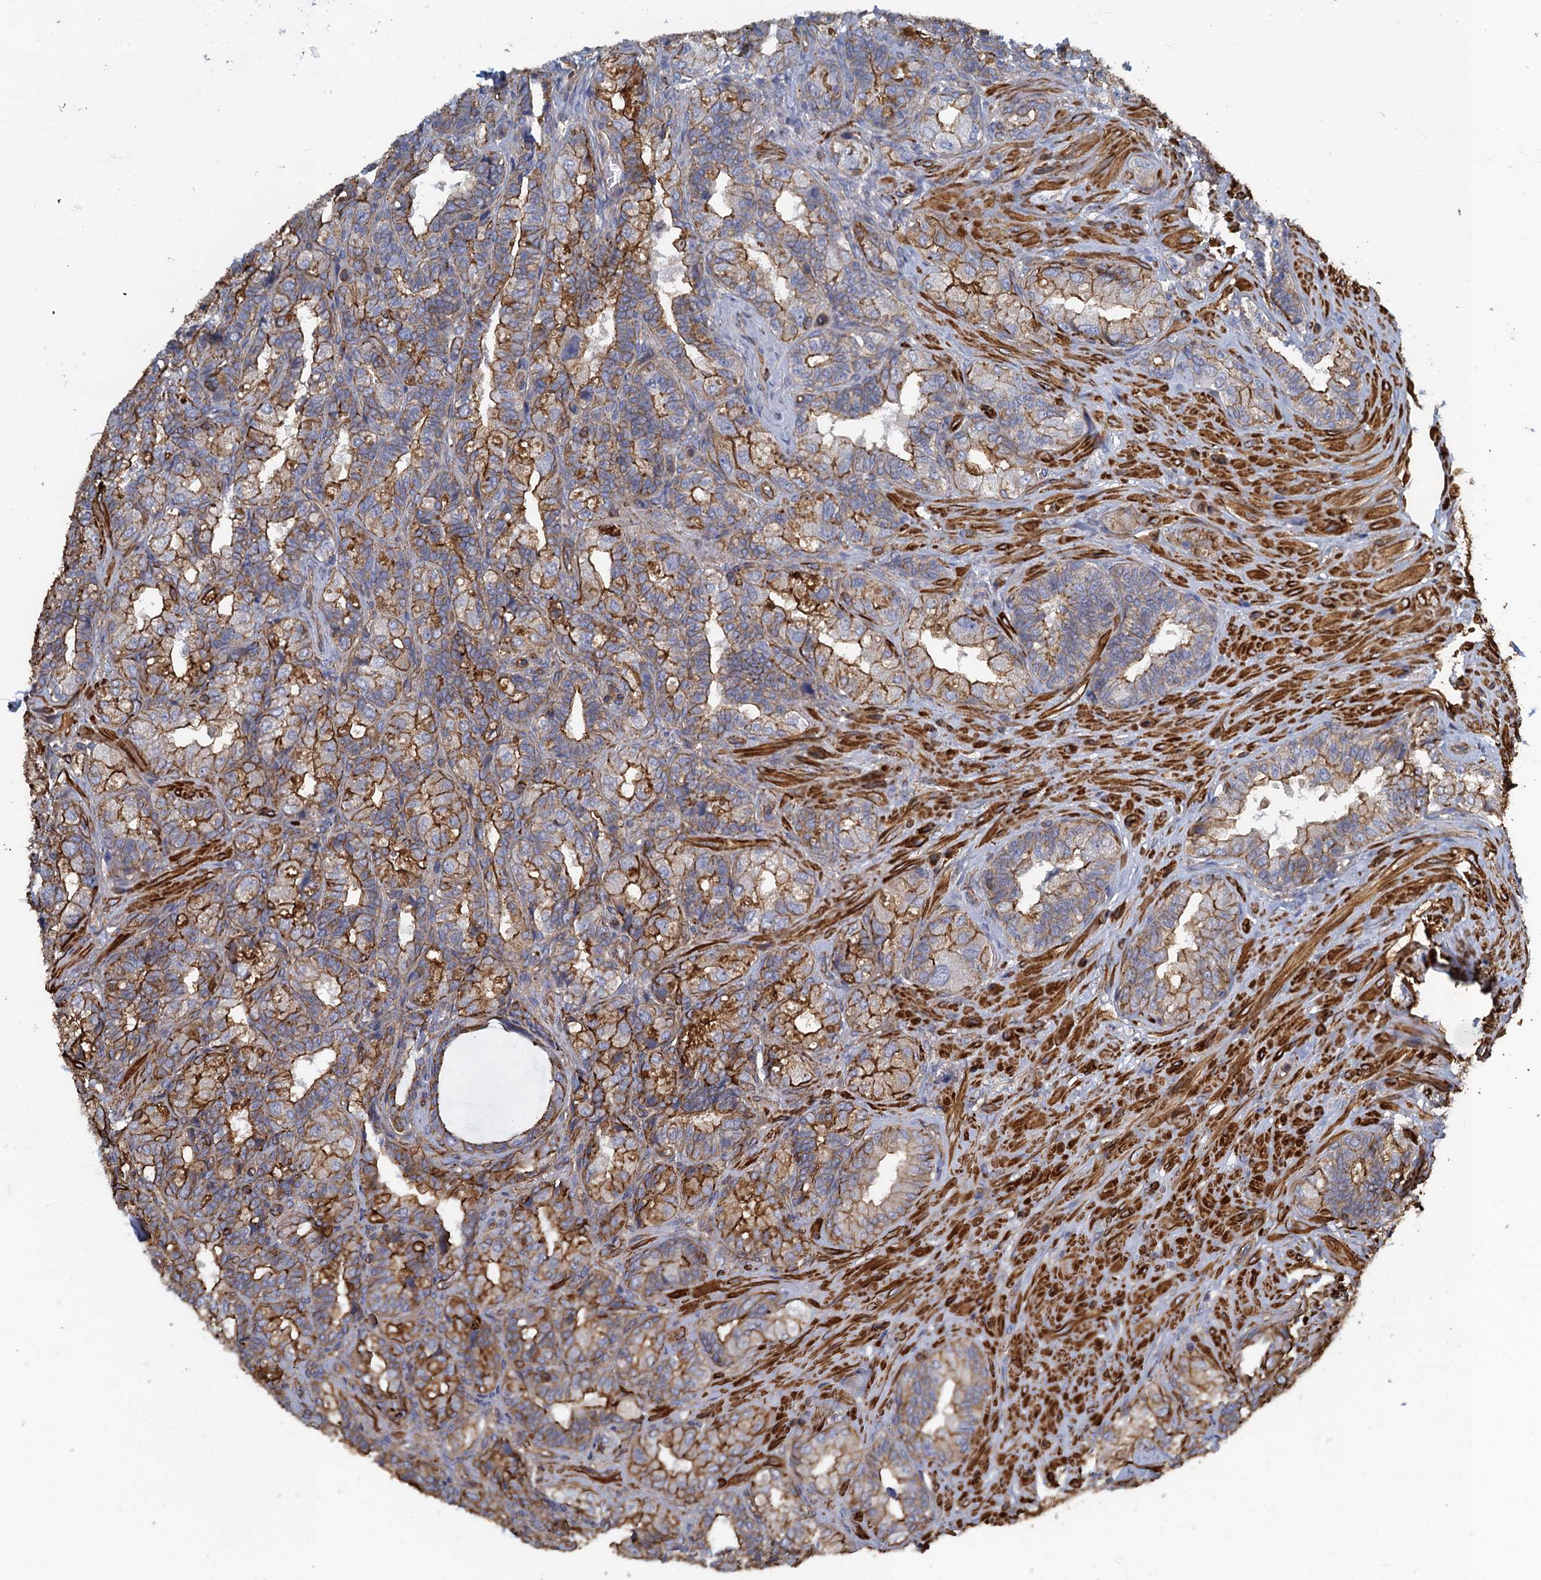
{"staining": {"intensity": "strong", "quantity": "25%-75%", "location": "cytoplasmic/membranous"}, "tissue": "seminal vesicle", "cell_type": "Glandular cells", "image_type": "normal", "snomed": [{"axis": "morphology", "description": "Normal tissue, NOS"}, {"axis": "topography", "description": "Prostate and seminal vesicle, NOS"}, {"axis": "topography", "description": "Prostate"}, {"axis": "topography", "description": "Seminal veicle"}], "caption": "Protein analysis of unremarkable seminal vesicle reveals strong cytoplasmic/membranous staining in about 25%-75% of glandular cells. (DAB (3,3'-diaminobenzidine) = brown stain, brightfield microscopy at high magnification).", "gene": "PROSER2", "patient": {"sex": "male", "age": 67}}